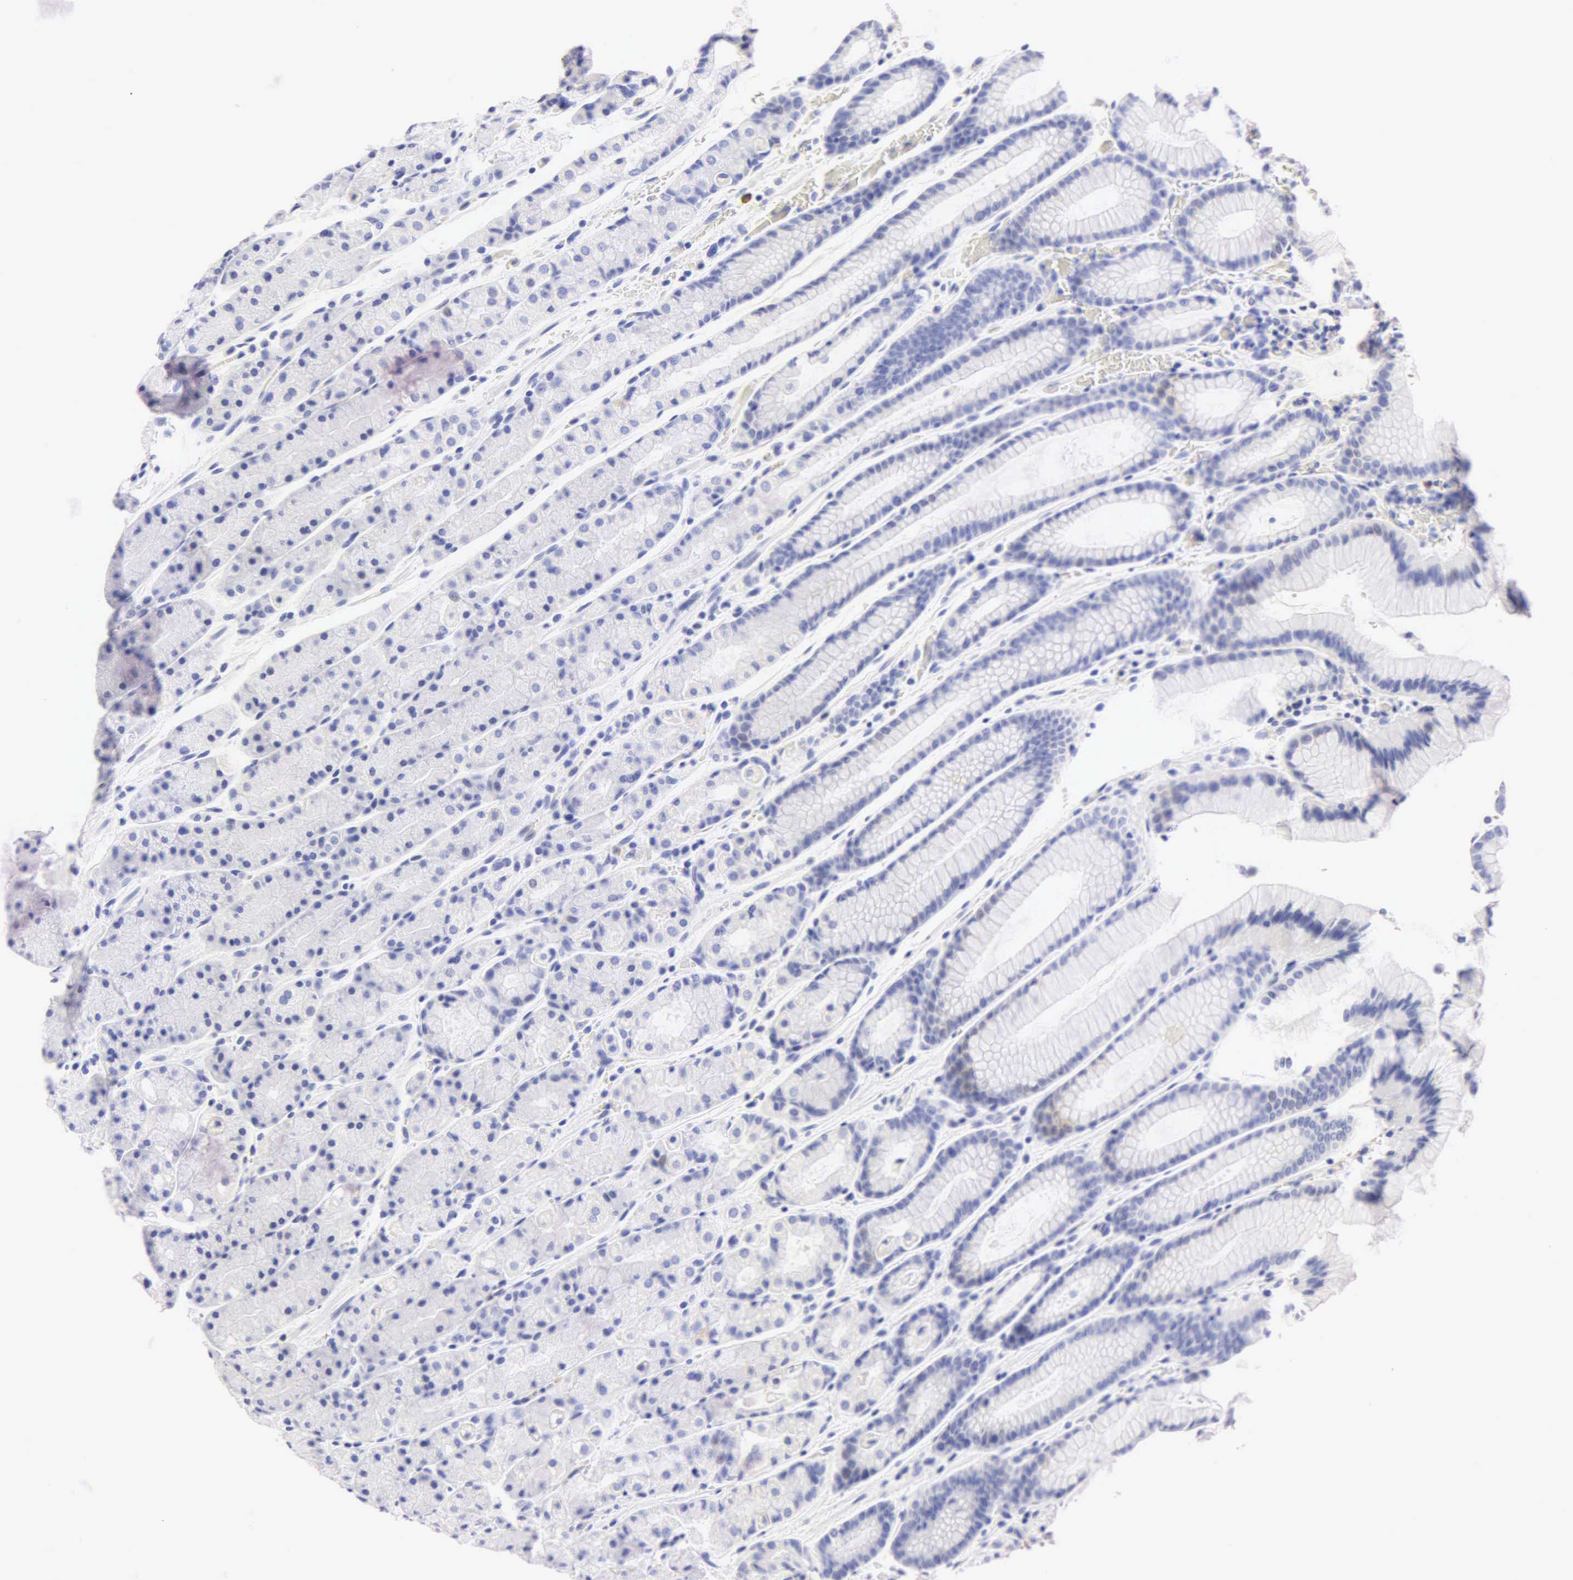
{"staining": {"intensity": "negative", "quantity": "none", "location": "none"}, "tissue": "stomach", "cell_type": "Glandular cells", "image_type": "normal", "snomed": [{"axis": "morphology", "description": "Normal tissue, NOS"}, {"axis": "topography", "description": "Stomach, upper"}], "caption": "A photomicrograph of stomach stained for a protein reveals no brown staining in glandular cells. Brightfield microscopy of IHC stained with DAB (3,3'-diaminobenzidine) (brown) and hematoxylin (blue), captured at high magnification.", "gene": "NKX2", "patient": {"sex": "male", "age": 72}}